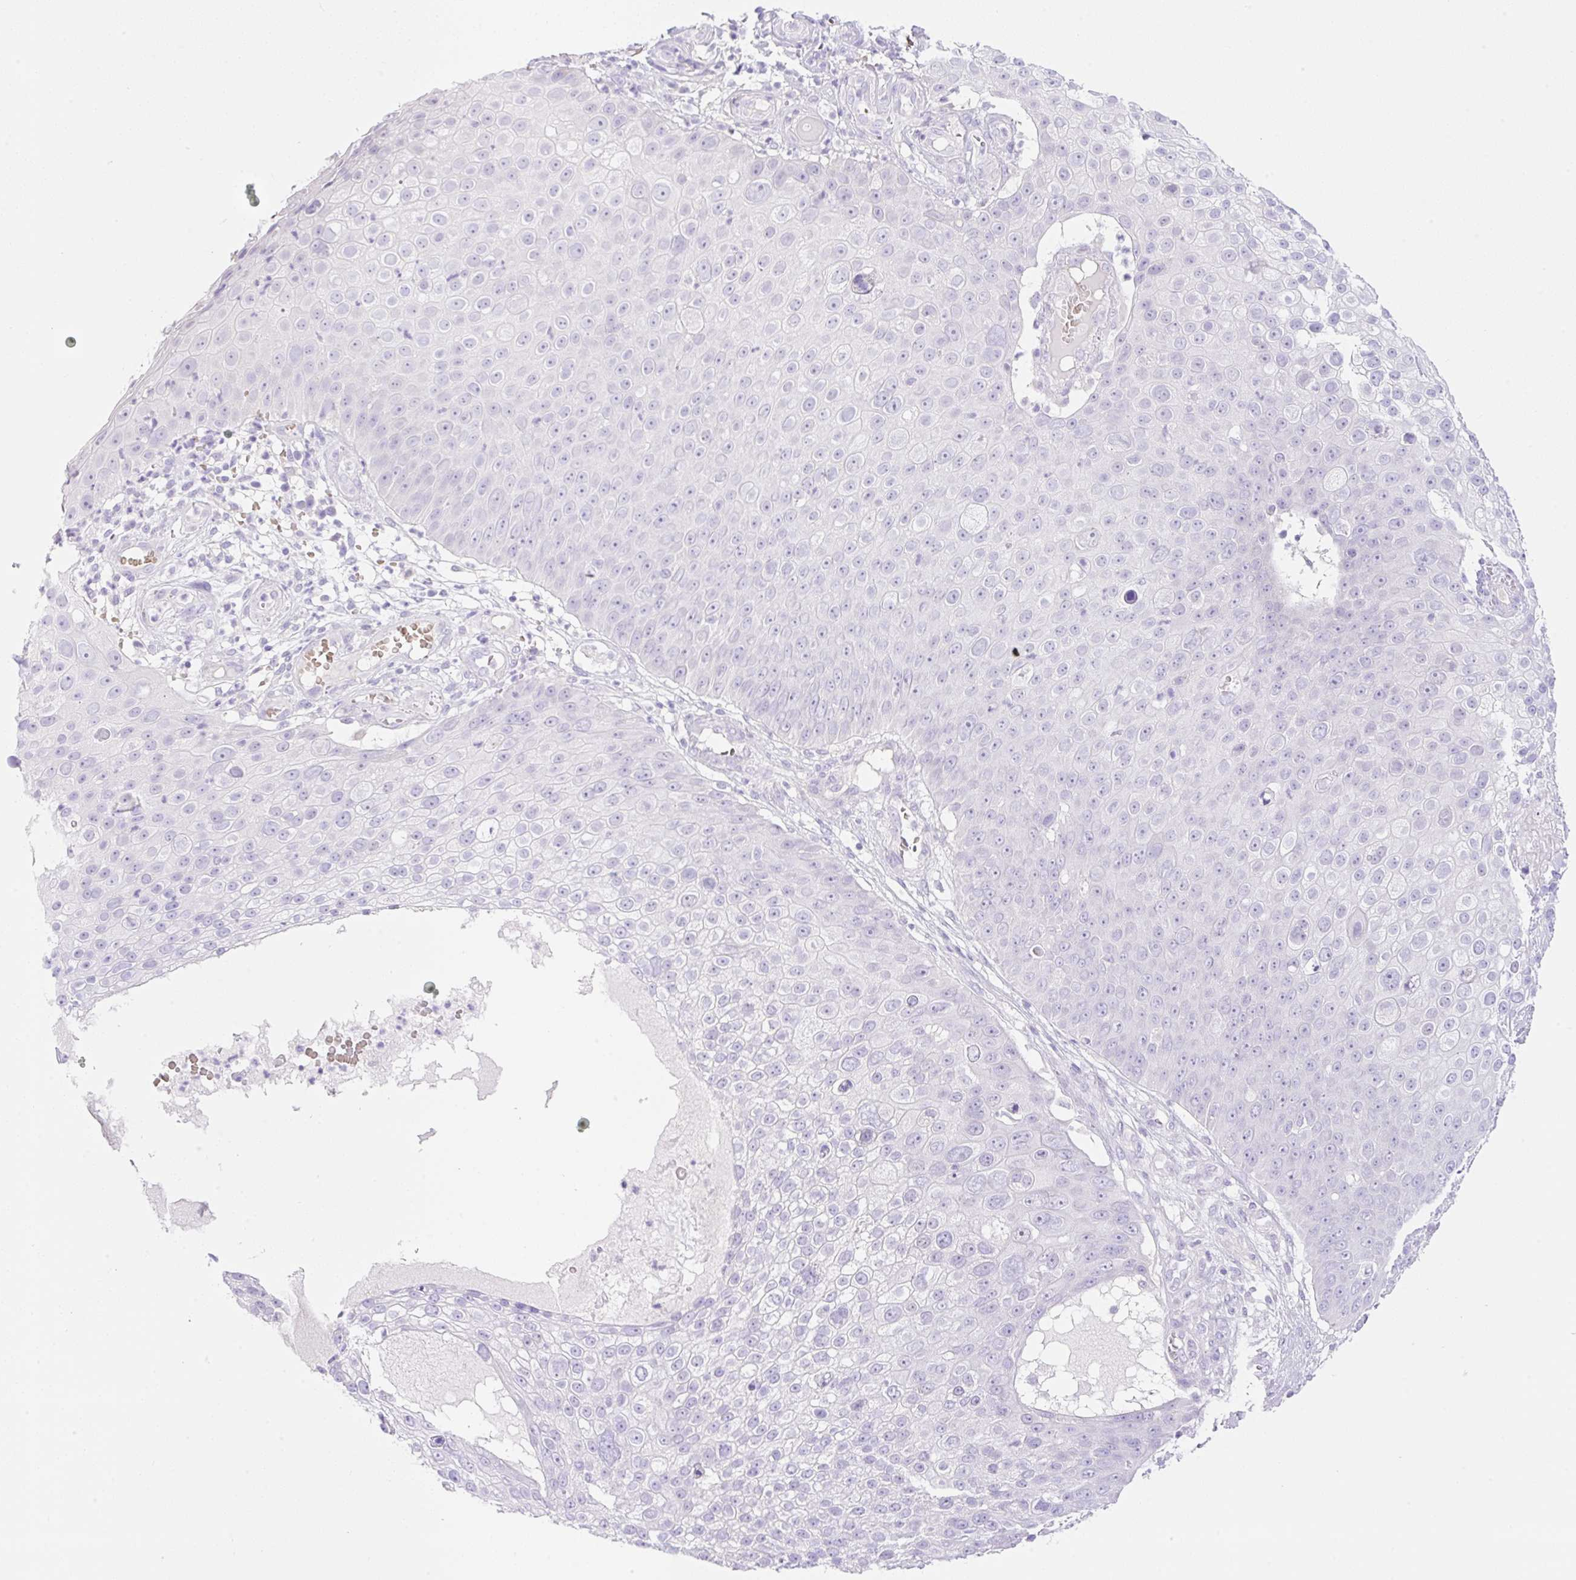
{"staining": {"intensity": "negative", "quantity": "none", "location": "none"}, "tissue": "skin cancer", "cell_type": "Tumor cells", "image_type": "cancer", "snomed": [{"axis": "morphology", "description": "Squamous cell carcinoma, NOS"}, {"axis": "topography", "description": "Skin"}], "caption": "Tumor cells show no significant staining in skin squamous cell carcinoma. (DAB (3,3'-diaminobenzidine) IHC, high magnification).", "gene": "CDX1", "patient": {"sex": "male", "age": 71}}